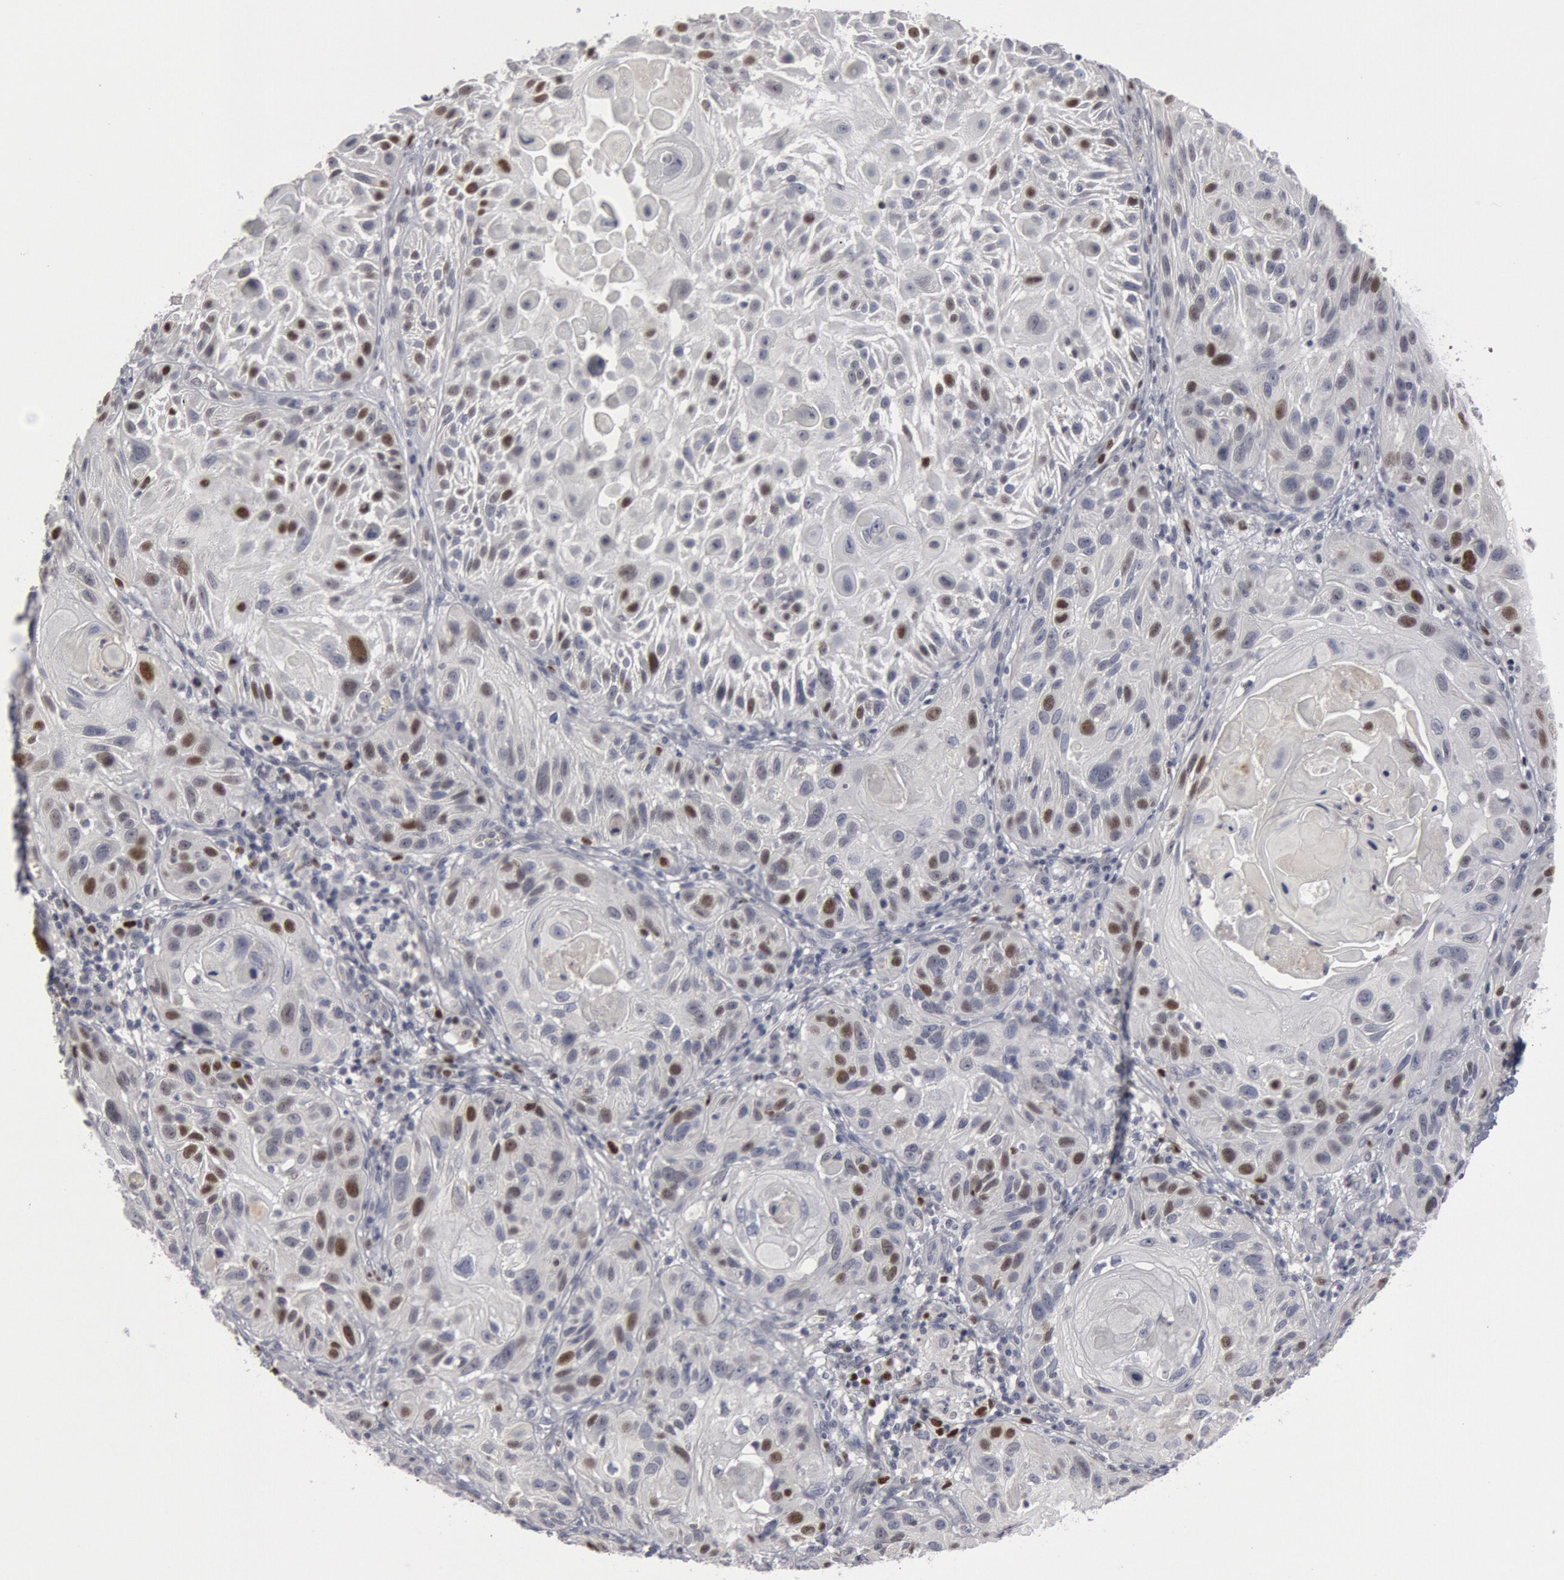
{"staining": {"intensity": "weak", "quantity": "25%-75%", "location": "nuclear"}, "tissue": "skin cancer", "cell_type": "Tumor cells", "image_type": "cancer", "snomed": [{"axis": "morphology", "description": "Squamous cell carcinoma, NOS"}, {"axis": "topography", "description": "Skin"}], "caption": "Weak nuclear staining for a protein is present in about 25%-75% of tumor cells of skin cancer using immunohistochemistry (IHC).", "gene": "WDHD1", "patient": {"sex": "female", "age": 89}}